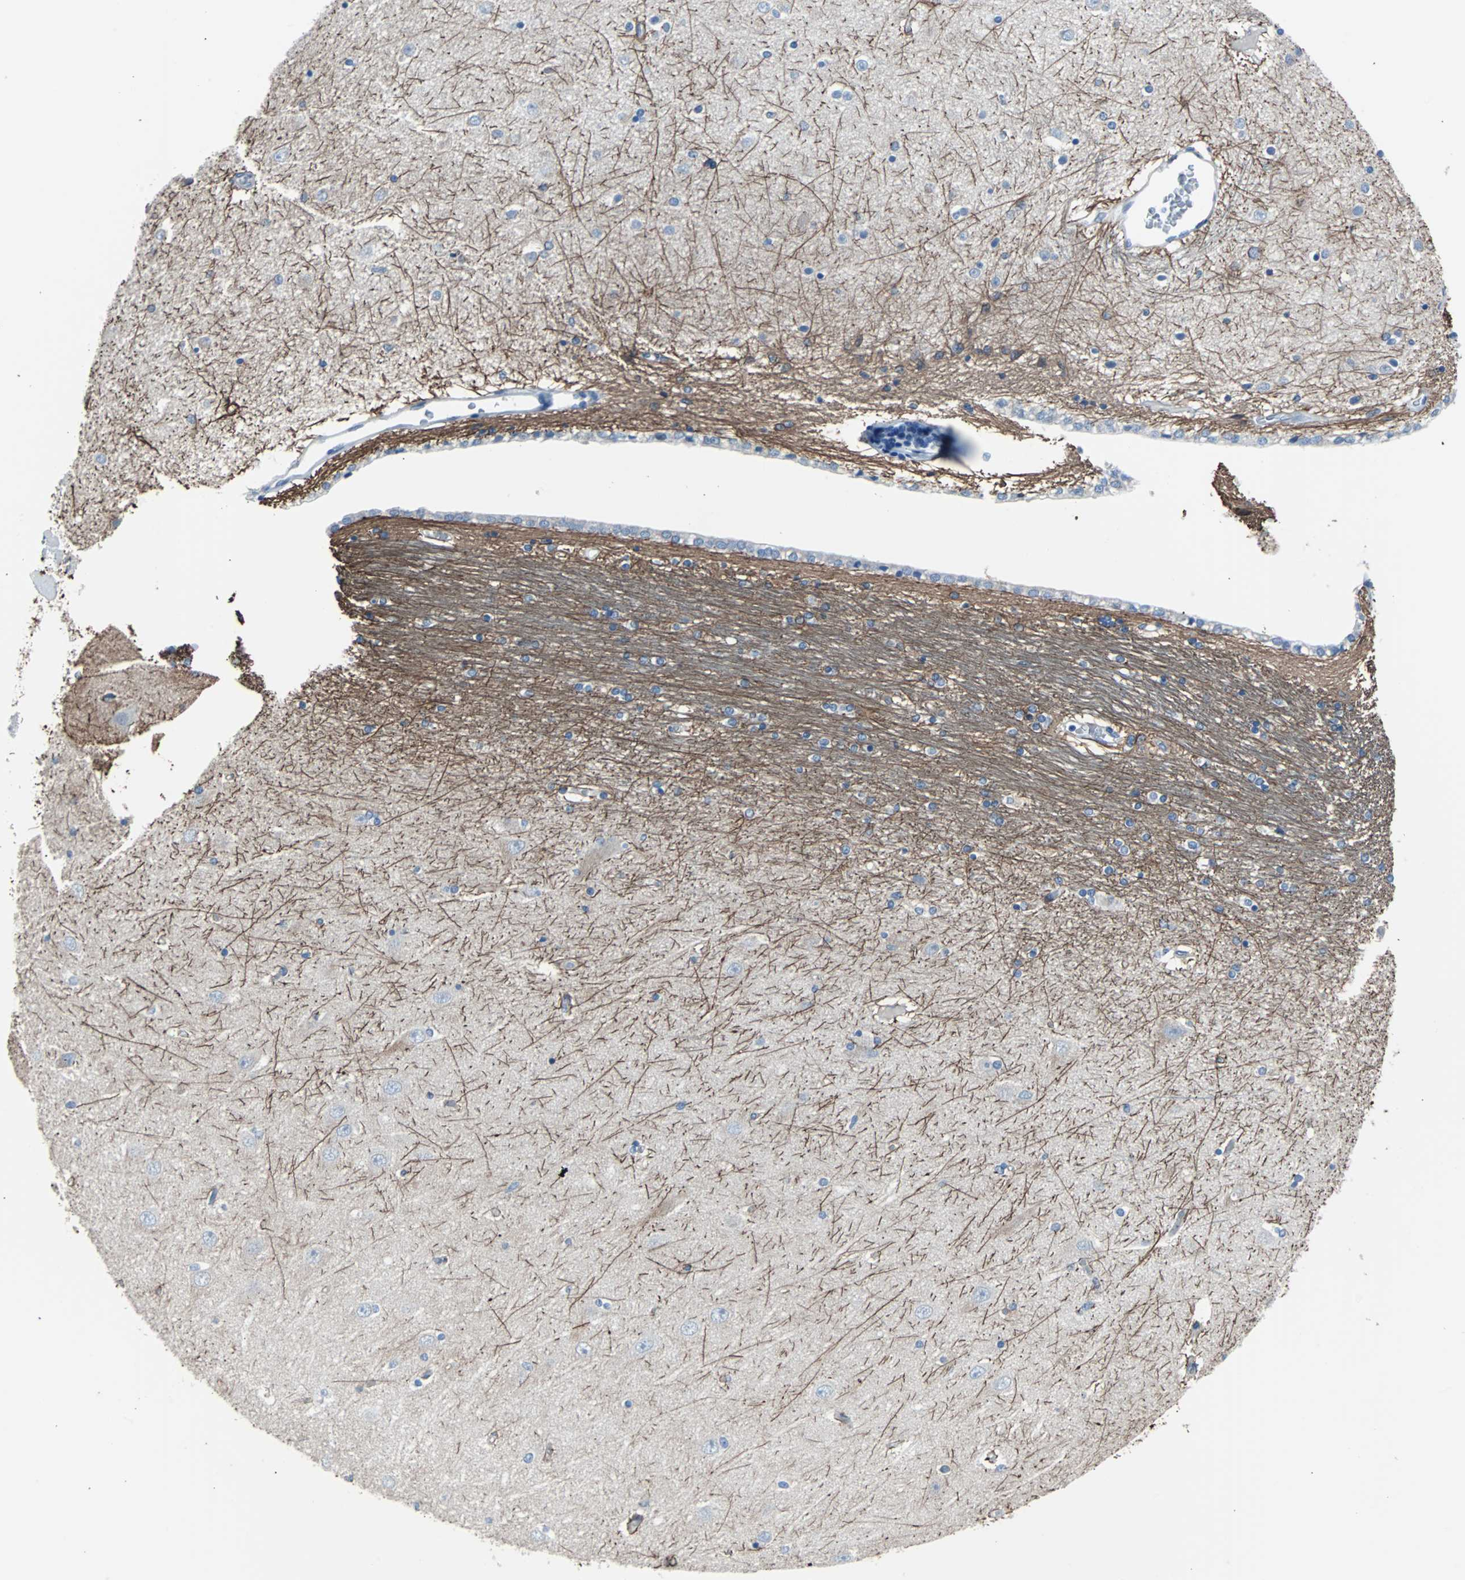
{"staining": {"intensity": "negative", "quantity": "none", "location": "none"}, "tissue": "hippocampus", "cell_type": "Glial cells", "image_type": "normal", "snomed": [{"axis": "morphology", "description": "Normal tissue, NOS"}, {"axis": "topography", "description": "Hippocampus"}], "caption": "Immunohistochemistry of benign human hippocampus reveals no staining in glial cells.", "gene": "KRT7", "patient": {"sex": "female", "age": 54}}